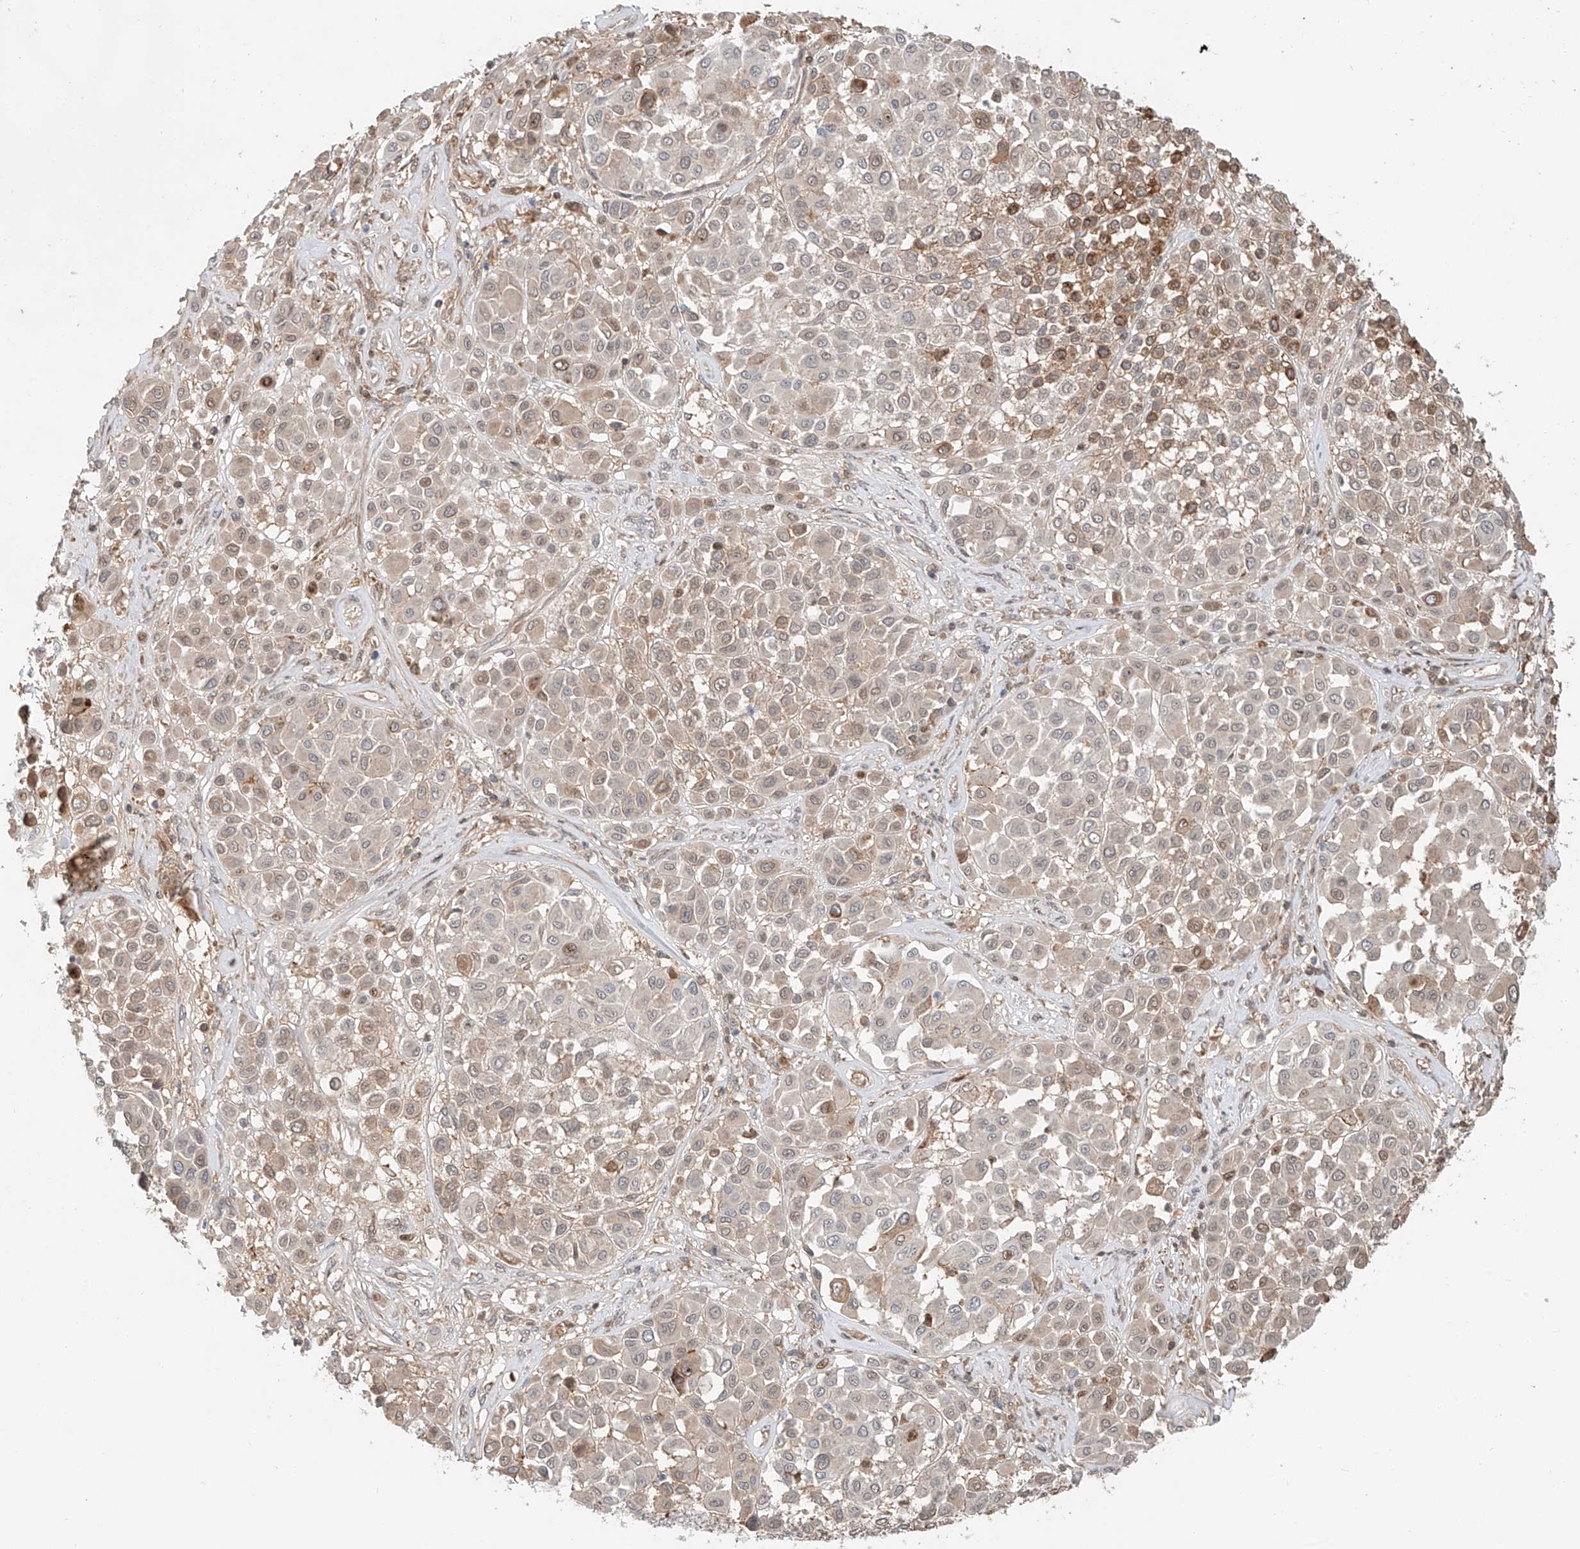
{"staining": {"intensity": "moderate", "quantity": "<25%", "location": "cytoplasmic/membranous,nuclear"}, "tissue": "melanoma", "cell_type": "Tumor cells", "image_type": "cancer", "snomed": [{"axis": "morphology", "description": "Malignant melanoma, Metastatic site"}, {"axis": "topography", "description": "Soft tissue"}], "caption": "This is an image of IHC staining of melanoma, which shows moderate positivity in the cytoplasmic/membranous and nuclear of tumor cells.", "gene": "CEP162", "patient": {"sex": "male", "age": 41}}